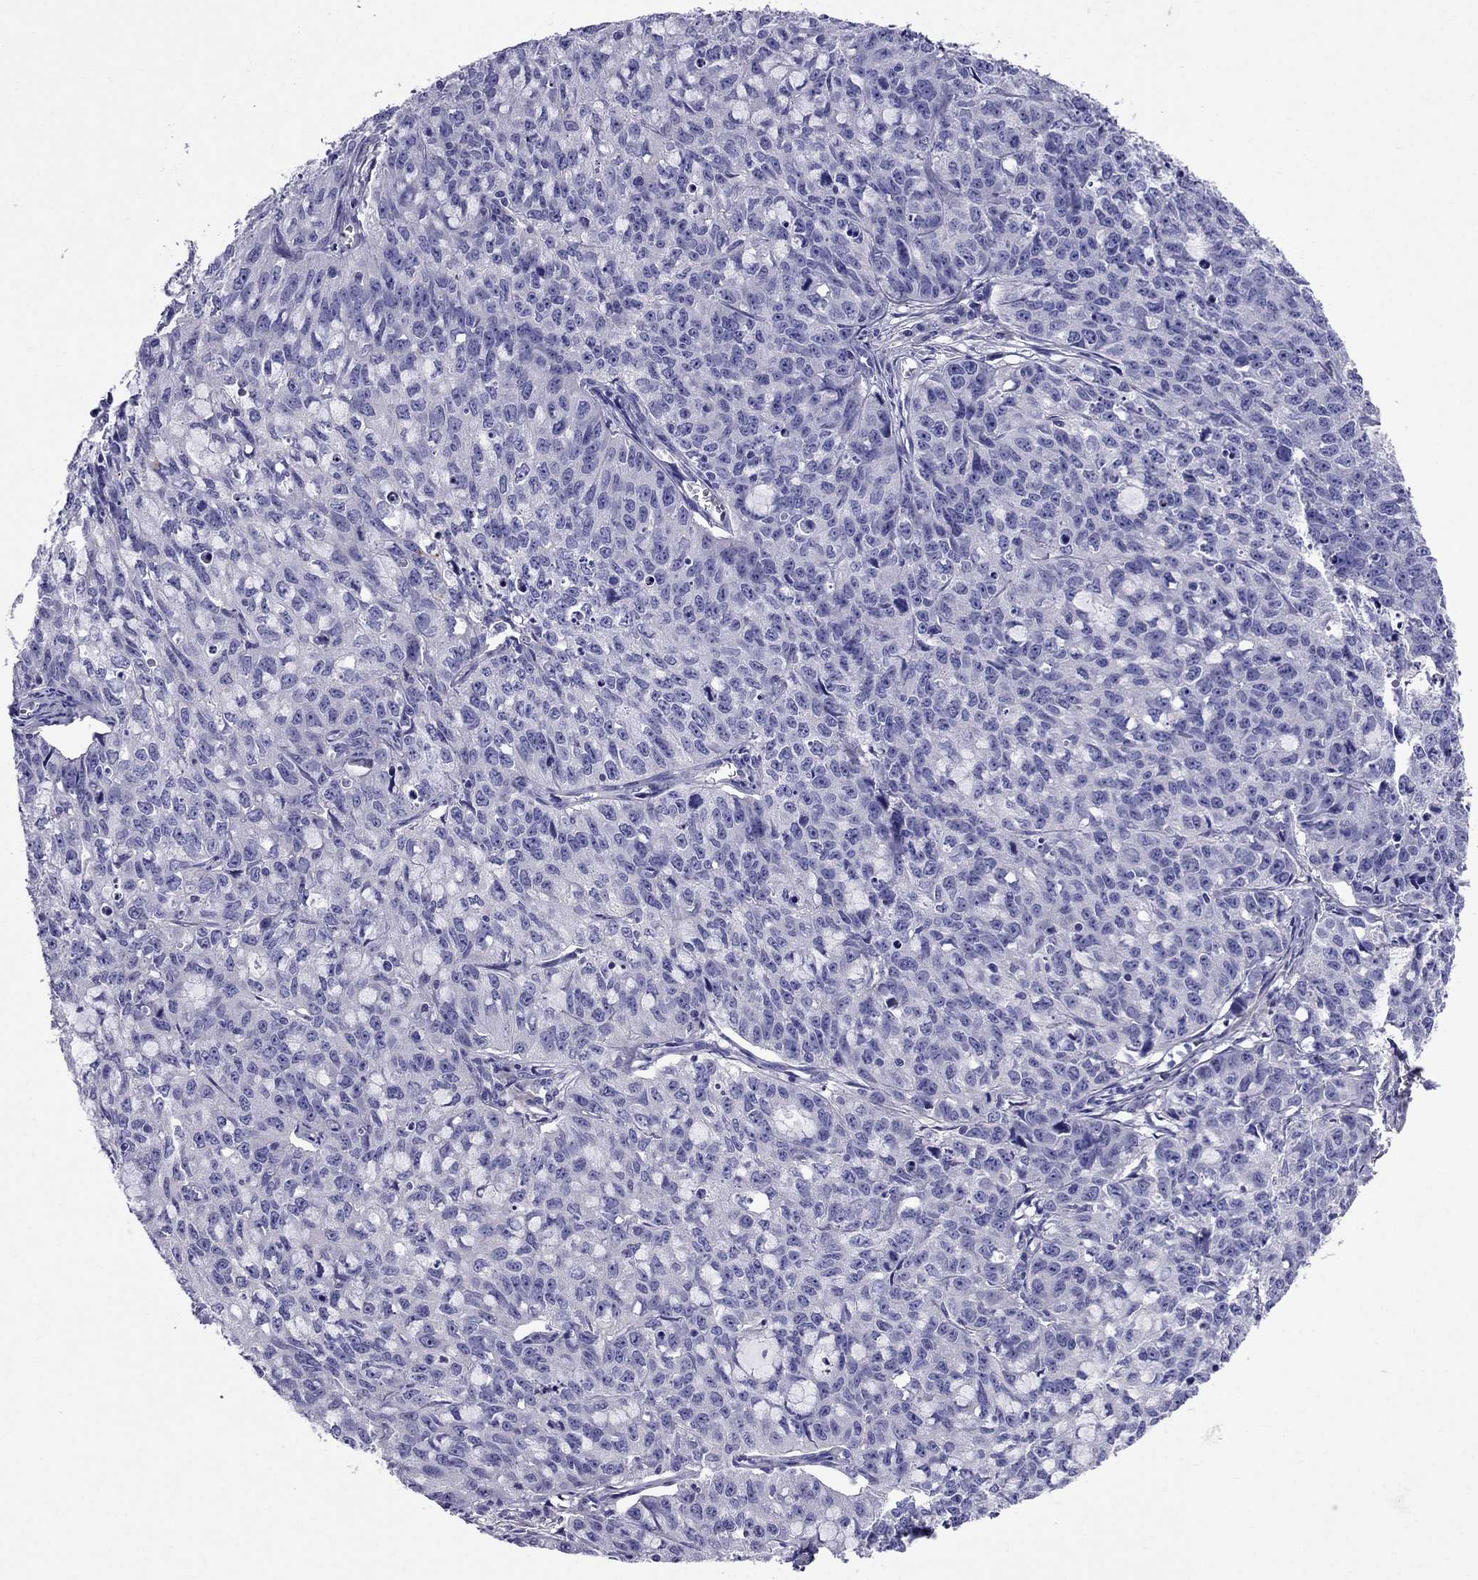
{"staining": {"intensity": "negative", "quantity": "none", "location": "none"}, "tissue": "cervical cancer", "cell_type": "Tumor cells", "image_type": "cancer", "snomed": [{"axis": "morphology", "description": "Squamous cell carcinoma, NOS"}, {"axis": "topography", "description": "Cervix"}], "caption": "This is an IHC micrograph of cervical cancer. There is no expression in tumor cells.", "gene": "GPR50", "patient": {"sex": "female", "age": 28}}